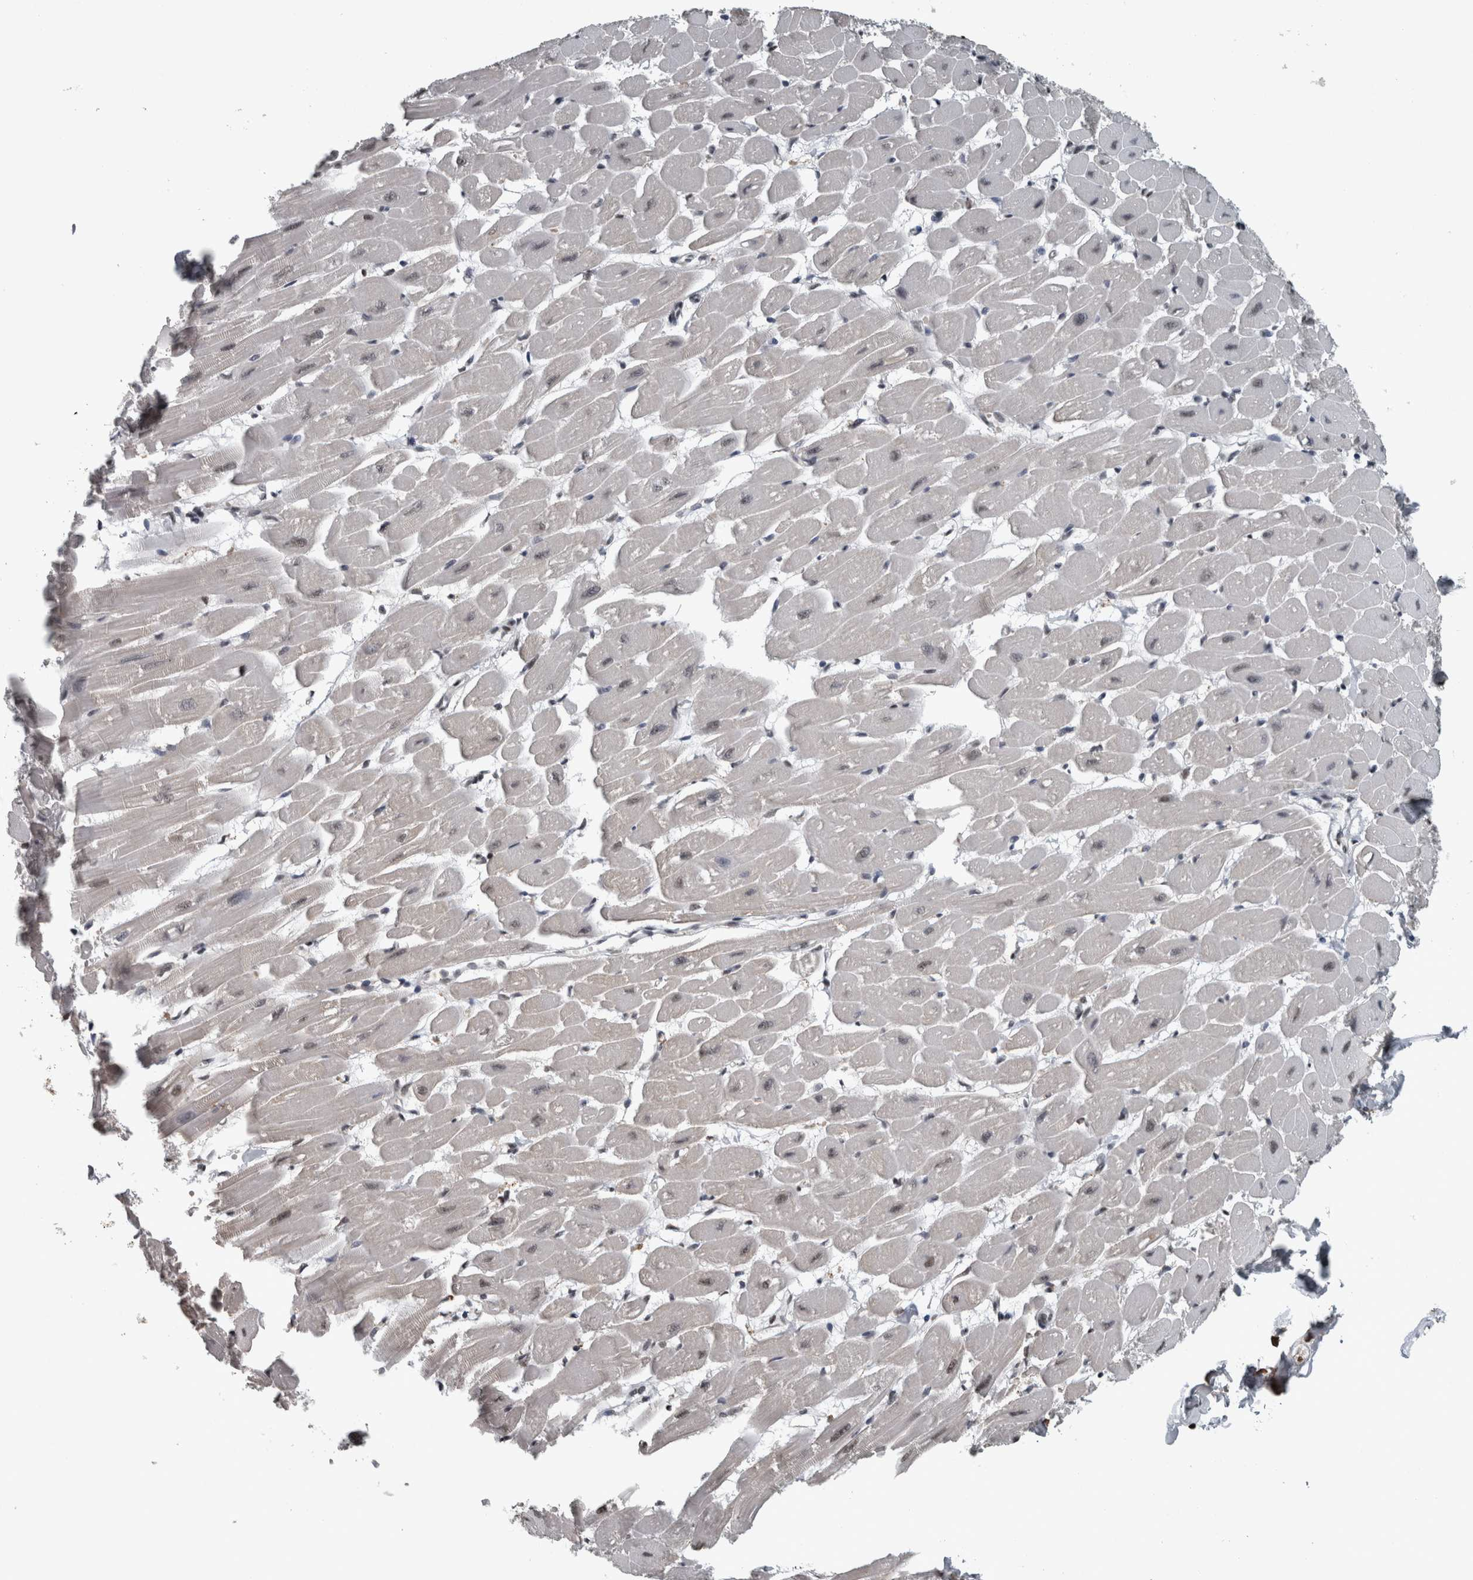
{"staining": {"intensity": "strong", "quantity": "25%-75%", "location": "nuclear"}, "tissue": "heart muscle", "cell_type": "Cardiomyocytes", "image_type": "normal", "snomed": [{"axis": "morphology", "description": "Normal tissue, NOS"}, {"axis": "topography", "description": "Heart"}], "caption": "An immunohistochemistry histopathology image of benign tissue is shown. Protein staining in brown highlights strong nuclear positivity in heart muscle within cardiomyocytes. Nuclei are stained in blue.", "gene": "TGS1", "patient": {"sex": "female", "age": 54}}